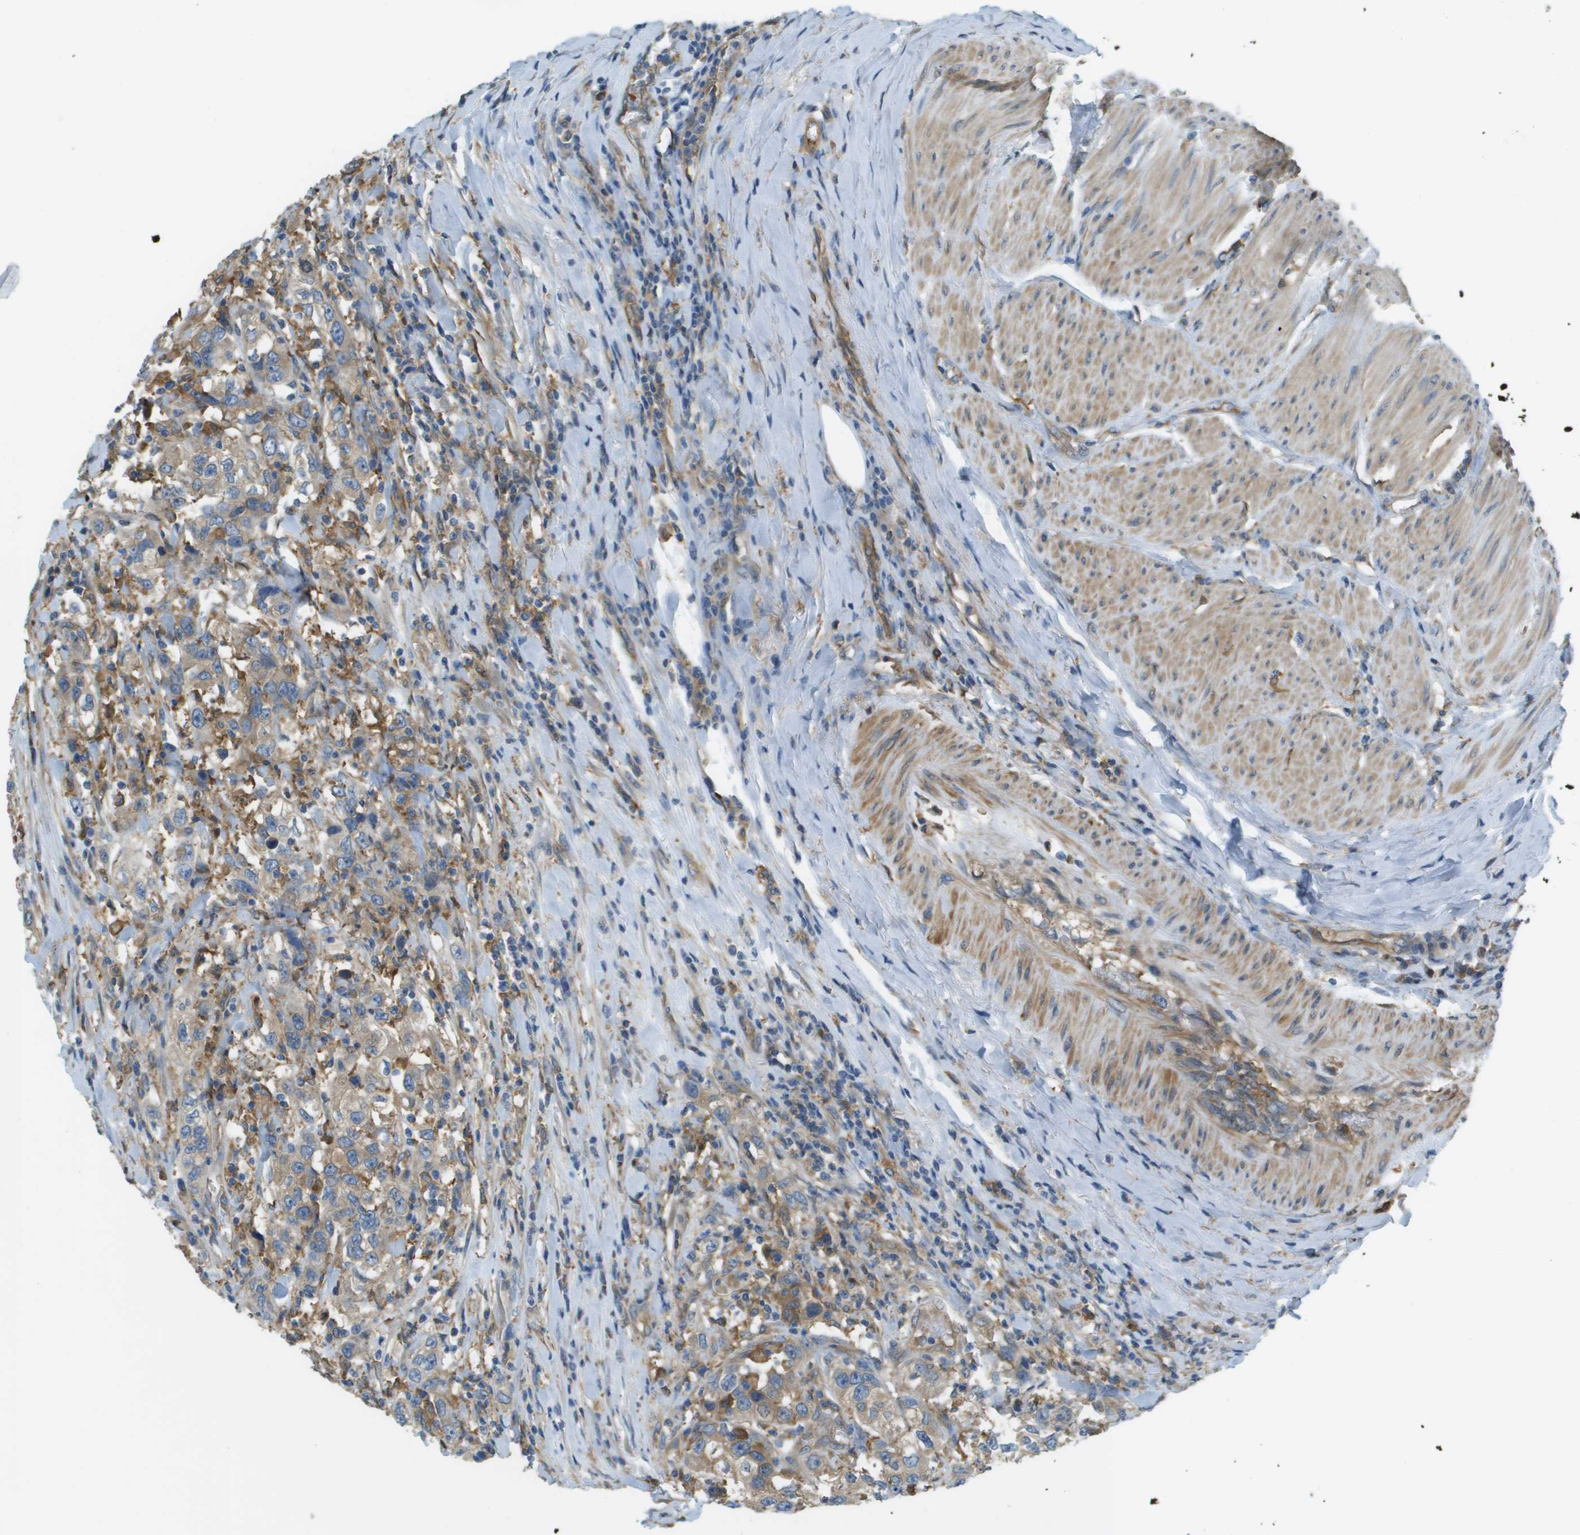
{"staining": {"intensity": "weak", "quantity": ">75%", "location": "cytoplasmic/membranous"}, "tissue": "urothelial cancer", "cell_type": "Tumor cells", "image_type": "cancer", "snomed": [{"axis": "morphology", "description": "Urothelial carcinoma, High grade"}, {"axis": "topography", "description": "Urinary bladder"}], "caption": "Immunohistochemistry (DAB) staining of urothelial cancer displays weak cytoplasmic/membranous protein staining in approximately >75% of tumor cells.", "gene": "CORO1B", "patient": {"sex": "female", "age": 80}}